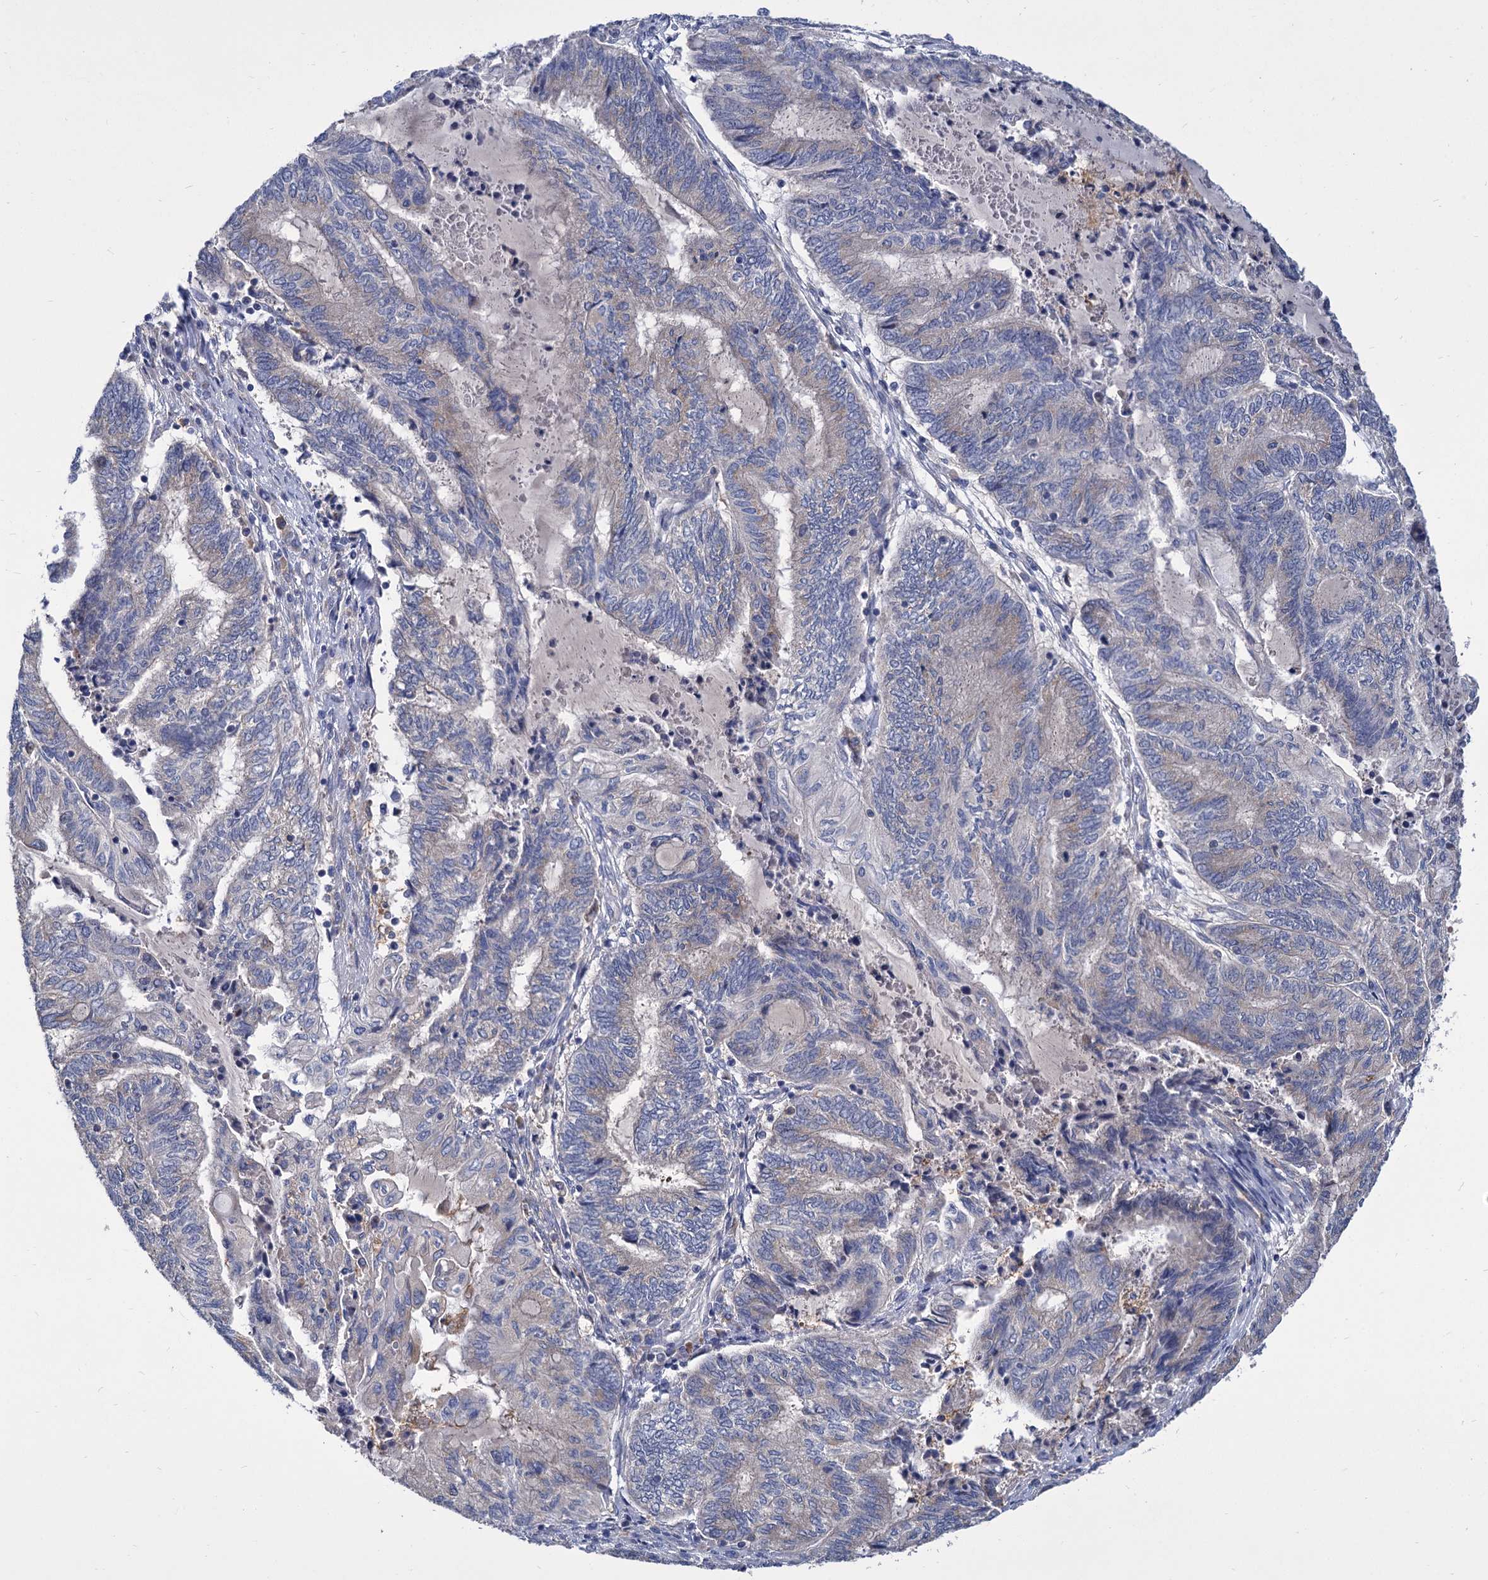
{"staining": {"intensity": "negative", "quantity": "none", "location": "none"}, "tissue": "endometrial cancer", "cell_type": "Tumor cells", "image_type": "cancer", "snomed": [{"axis": "morphology", "description": "Adenocarcinoma, NOS"}, {"axis": "topography", "description": "Uterus"}, {"axis": "topography", "description": "Endometrium"}], "caption": "Human endometrial adenocarcinoma stained for a protein using immunohistochemistry (IHC) shows no positivity in tumor cells.", "gene": "GCLC", "patient": {"sex": "female", "age": 70}}